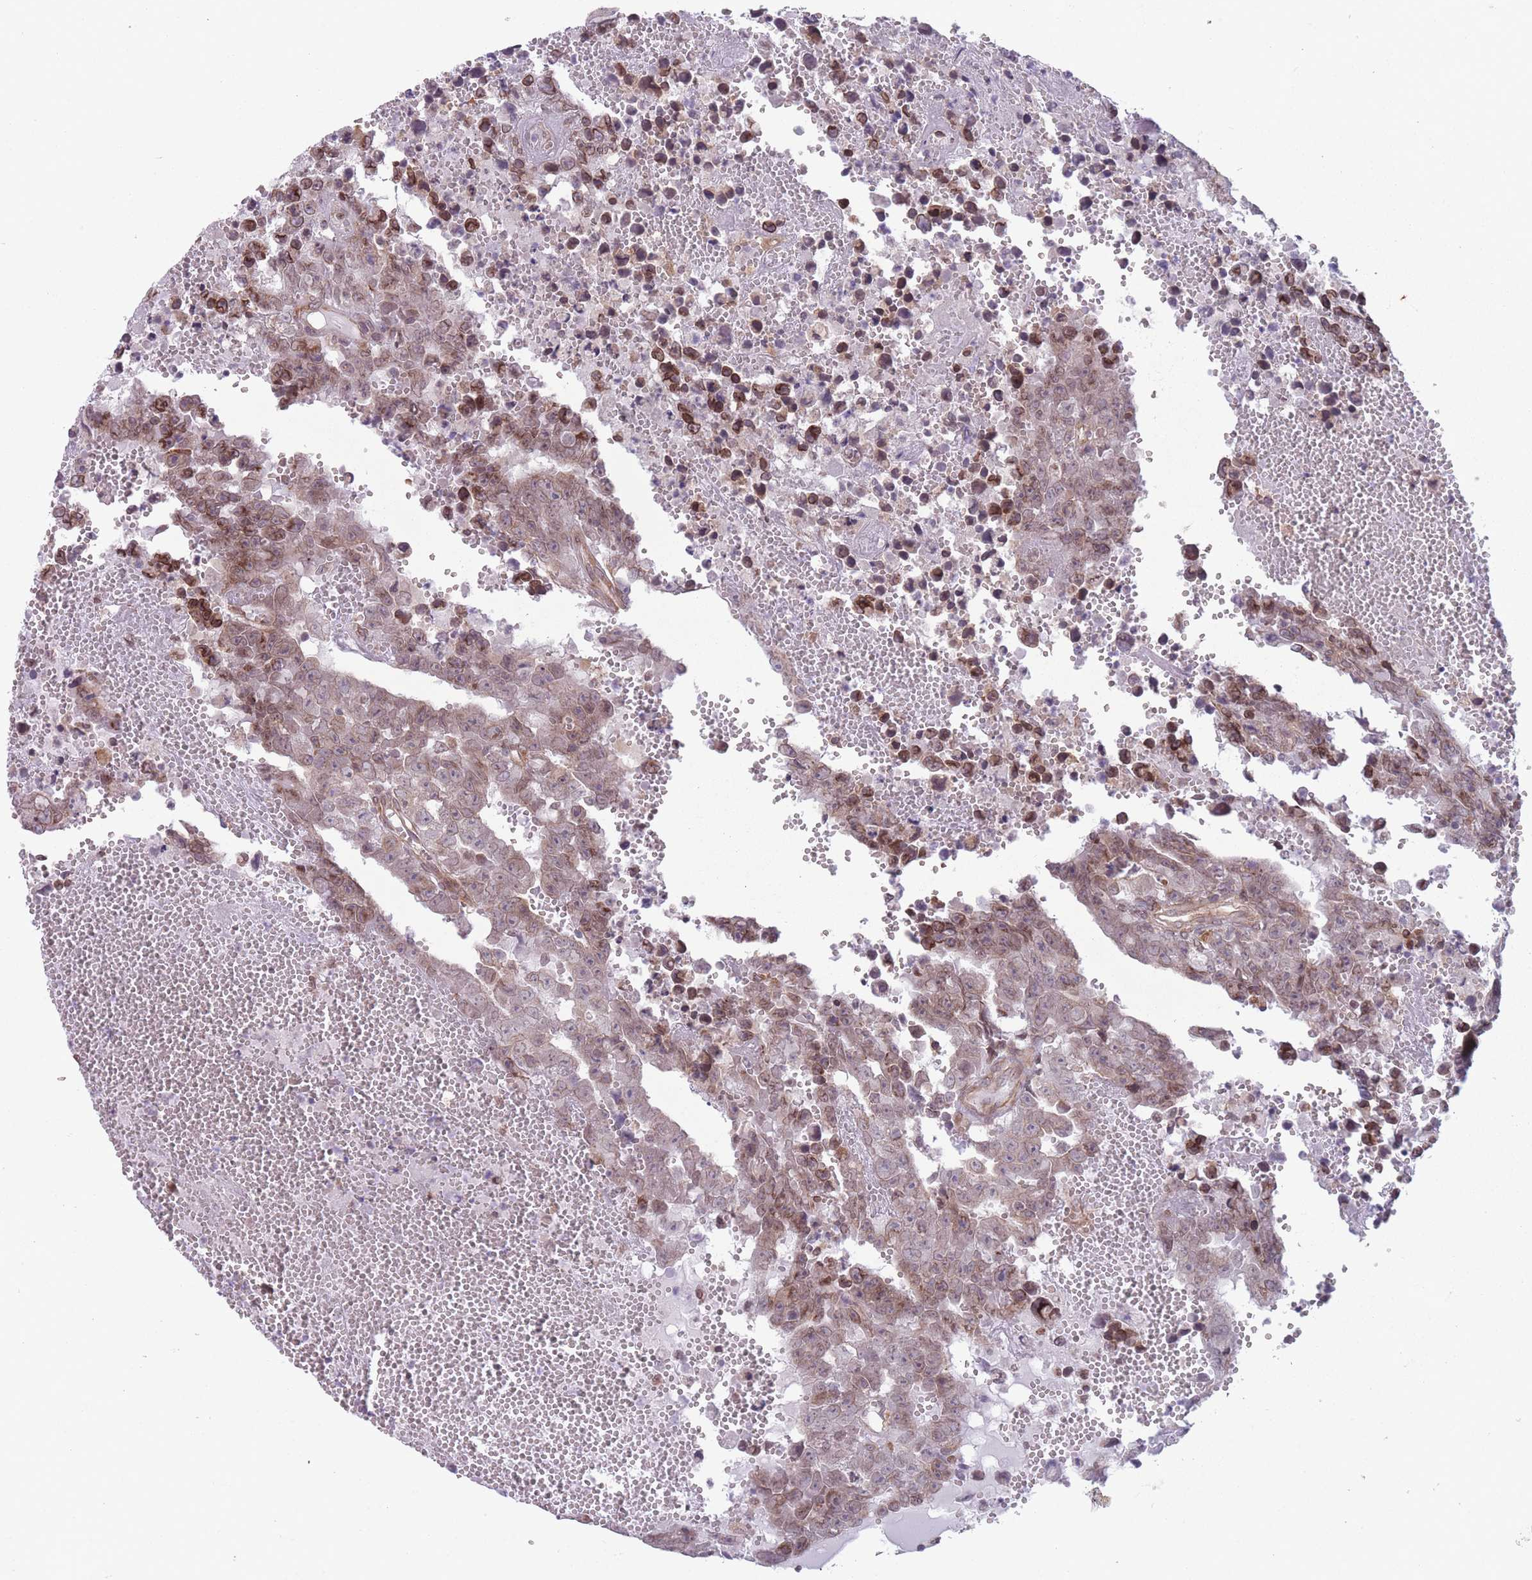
{"staining": {"intensity": "weak", "quantity": ">75%", "location": "cytoplasmic/membranous,nuclear"}, "tissue": "testis cancer", "cell_type": "Tumor cells", "image_type": "cancer", "snomed": [{"axis": "morphology", "description": "Carcinoma, Embryonal, NOS"}, {"axis": "topography", "description": "Testis"}], "caption": "Immunohistochemical staining of human testis embryonal carcinoma shows low levels of weak cytoplasmic/membranous and nuclear positivity in approximately >75% of tumor cells. The staining is performed using DAB brown chromogen to label protein expression. The nuclei are counter-stained blue using hematoxylin.", "gene": "VRK2", "patient": {"sex": "male", "age": 25}}